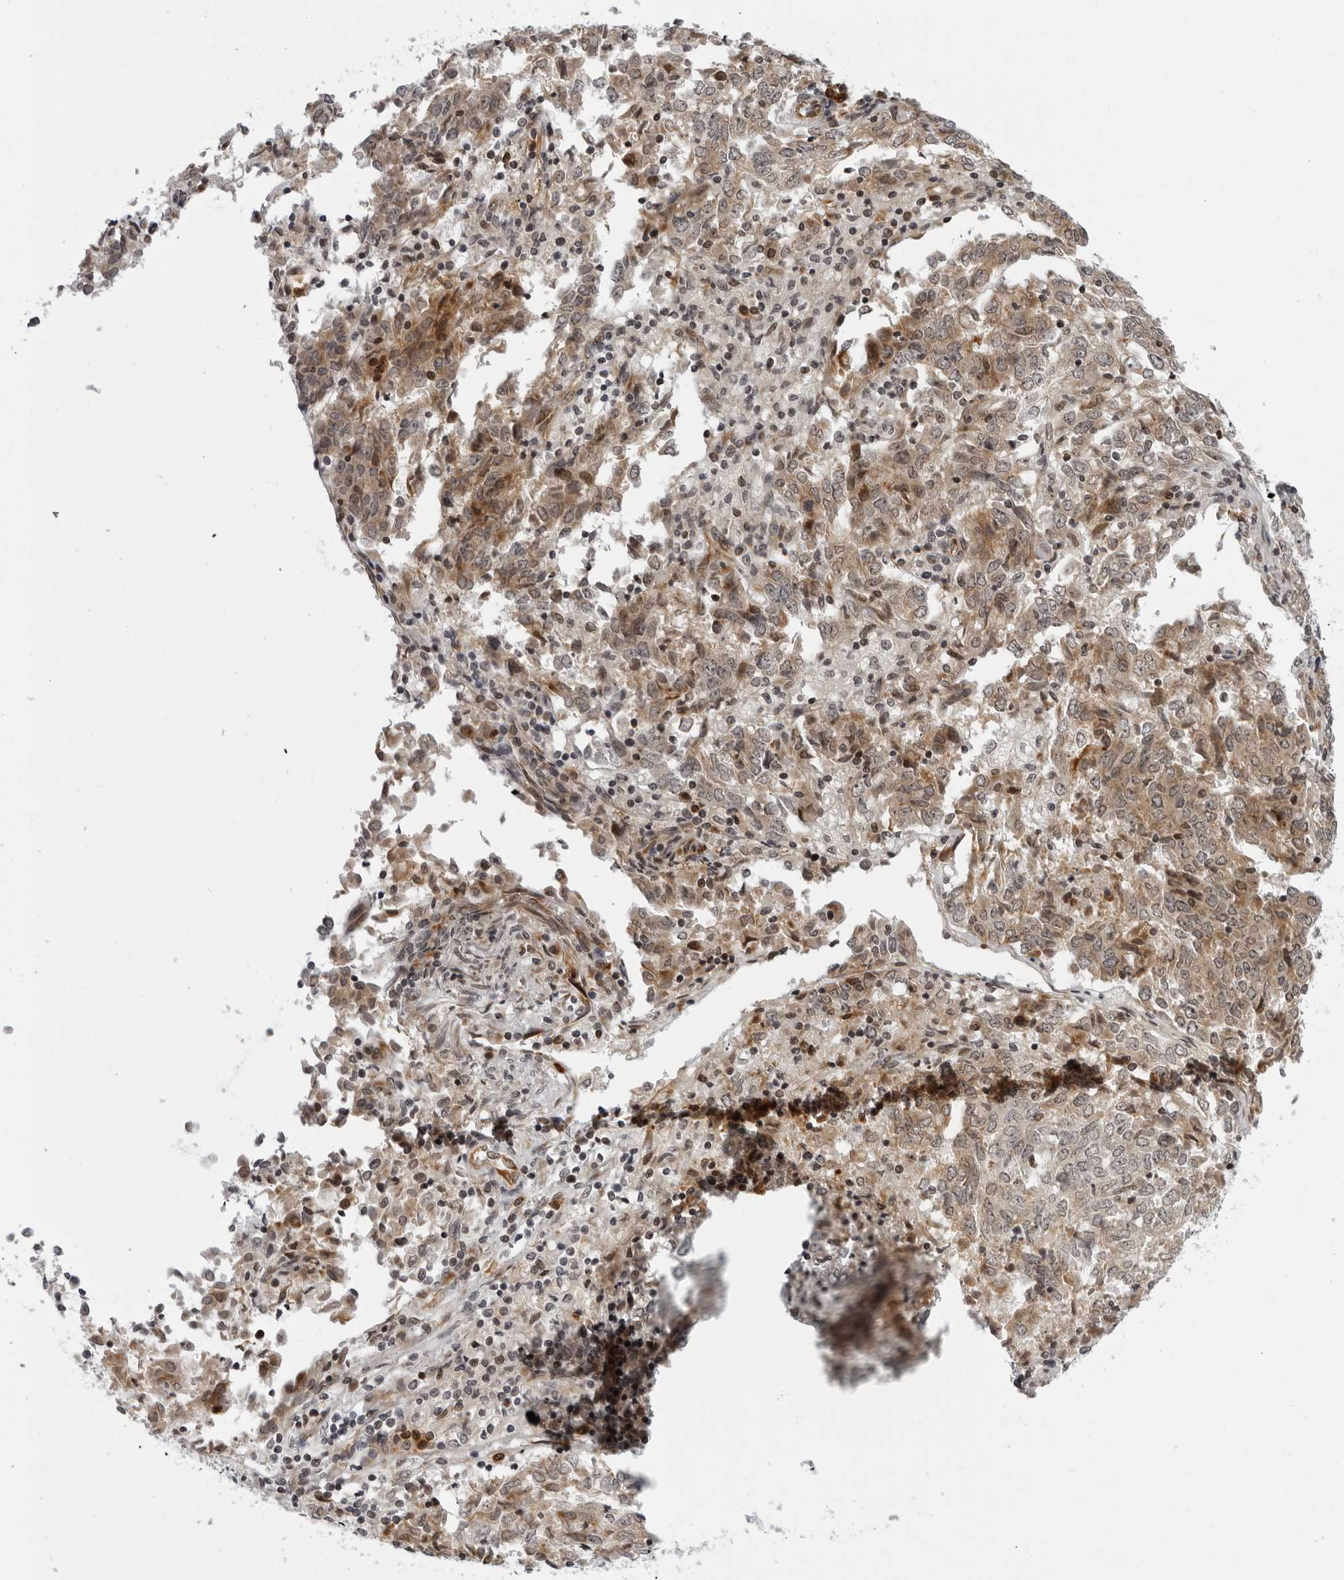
{"staining": {"intensity": "moderate", "quantity": ">75%", "location": "cytoplasmic/membranous"}, "tissue": "endometrial cancer", "cell_type": "Tumor cells", "image_type": "cancer", "snomed": [{"axis": "morphology", "description": "Adenocarcinoma, NOS"}, {"axis": "topography", "description": "Endometrium"}], "caption": "A micrograph of endometrial adenocarcinoma stained for a protein exhibits moderate cytoplasmic/membranous brown staining in tumor cells.", "gene": "GCSAML", "patient": {"sex": "female", "age": 80}}